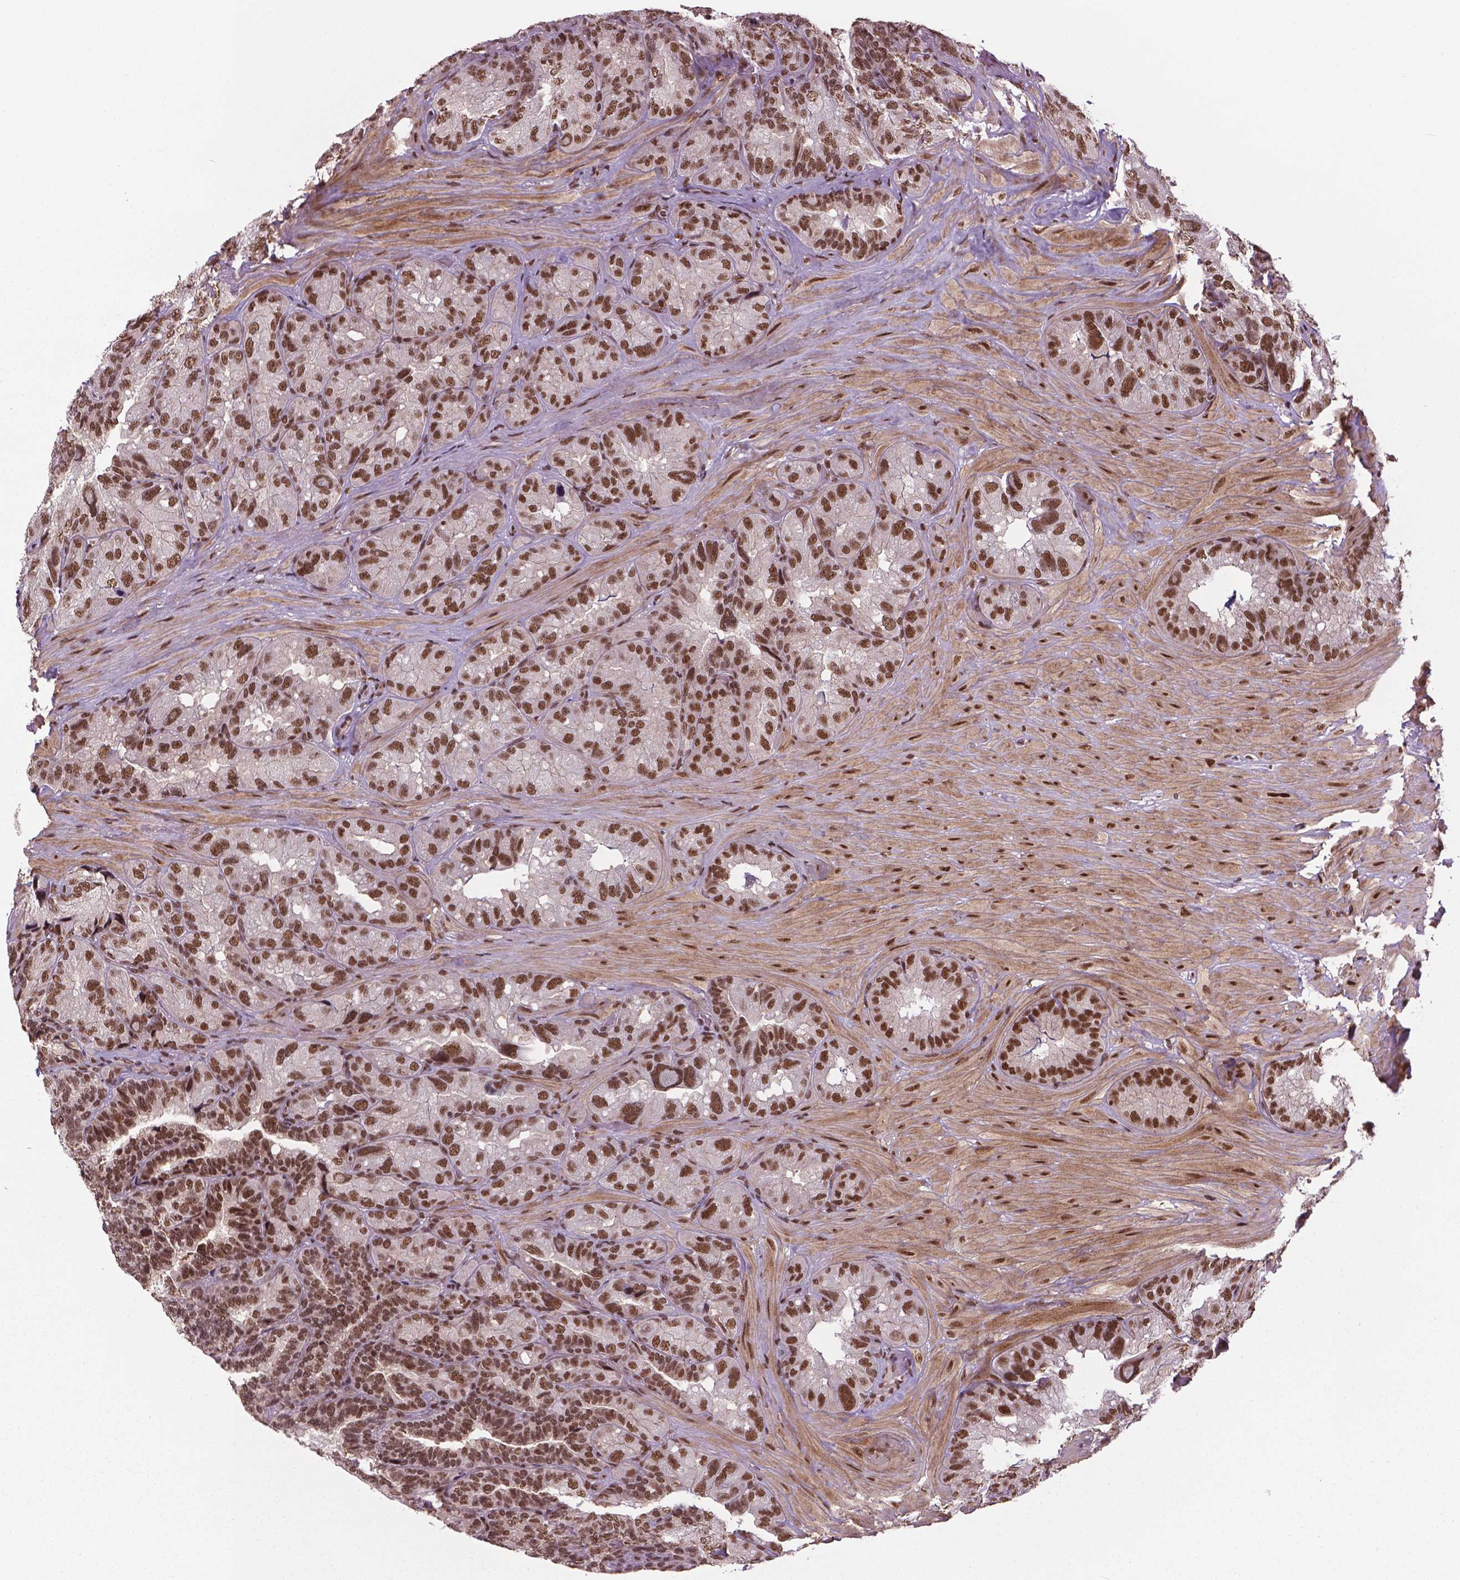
{"staining": {"intensity": "strong", "quantity": "25%-75%", "location": "nuclear"}, "tissue": "seminal vesicle", "cell_type": "Glandular cells", "image_type": "normal", "snomed": [{"axis": "morphology", "description": "Normal tissue, NOS"}, {"axis": "topography", "description": "Seminal veicle"}], "caption": "Protein staining shows strong nuclear staining in about 25%-75% of glandular cells in unremarkable seminal vesicle. Nuclei are stained in blue.", "gene": "SIRT6", "patient": {"sex": "male", "age": 60}}